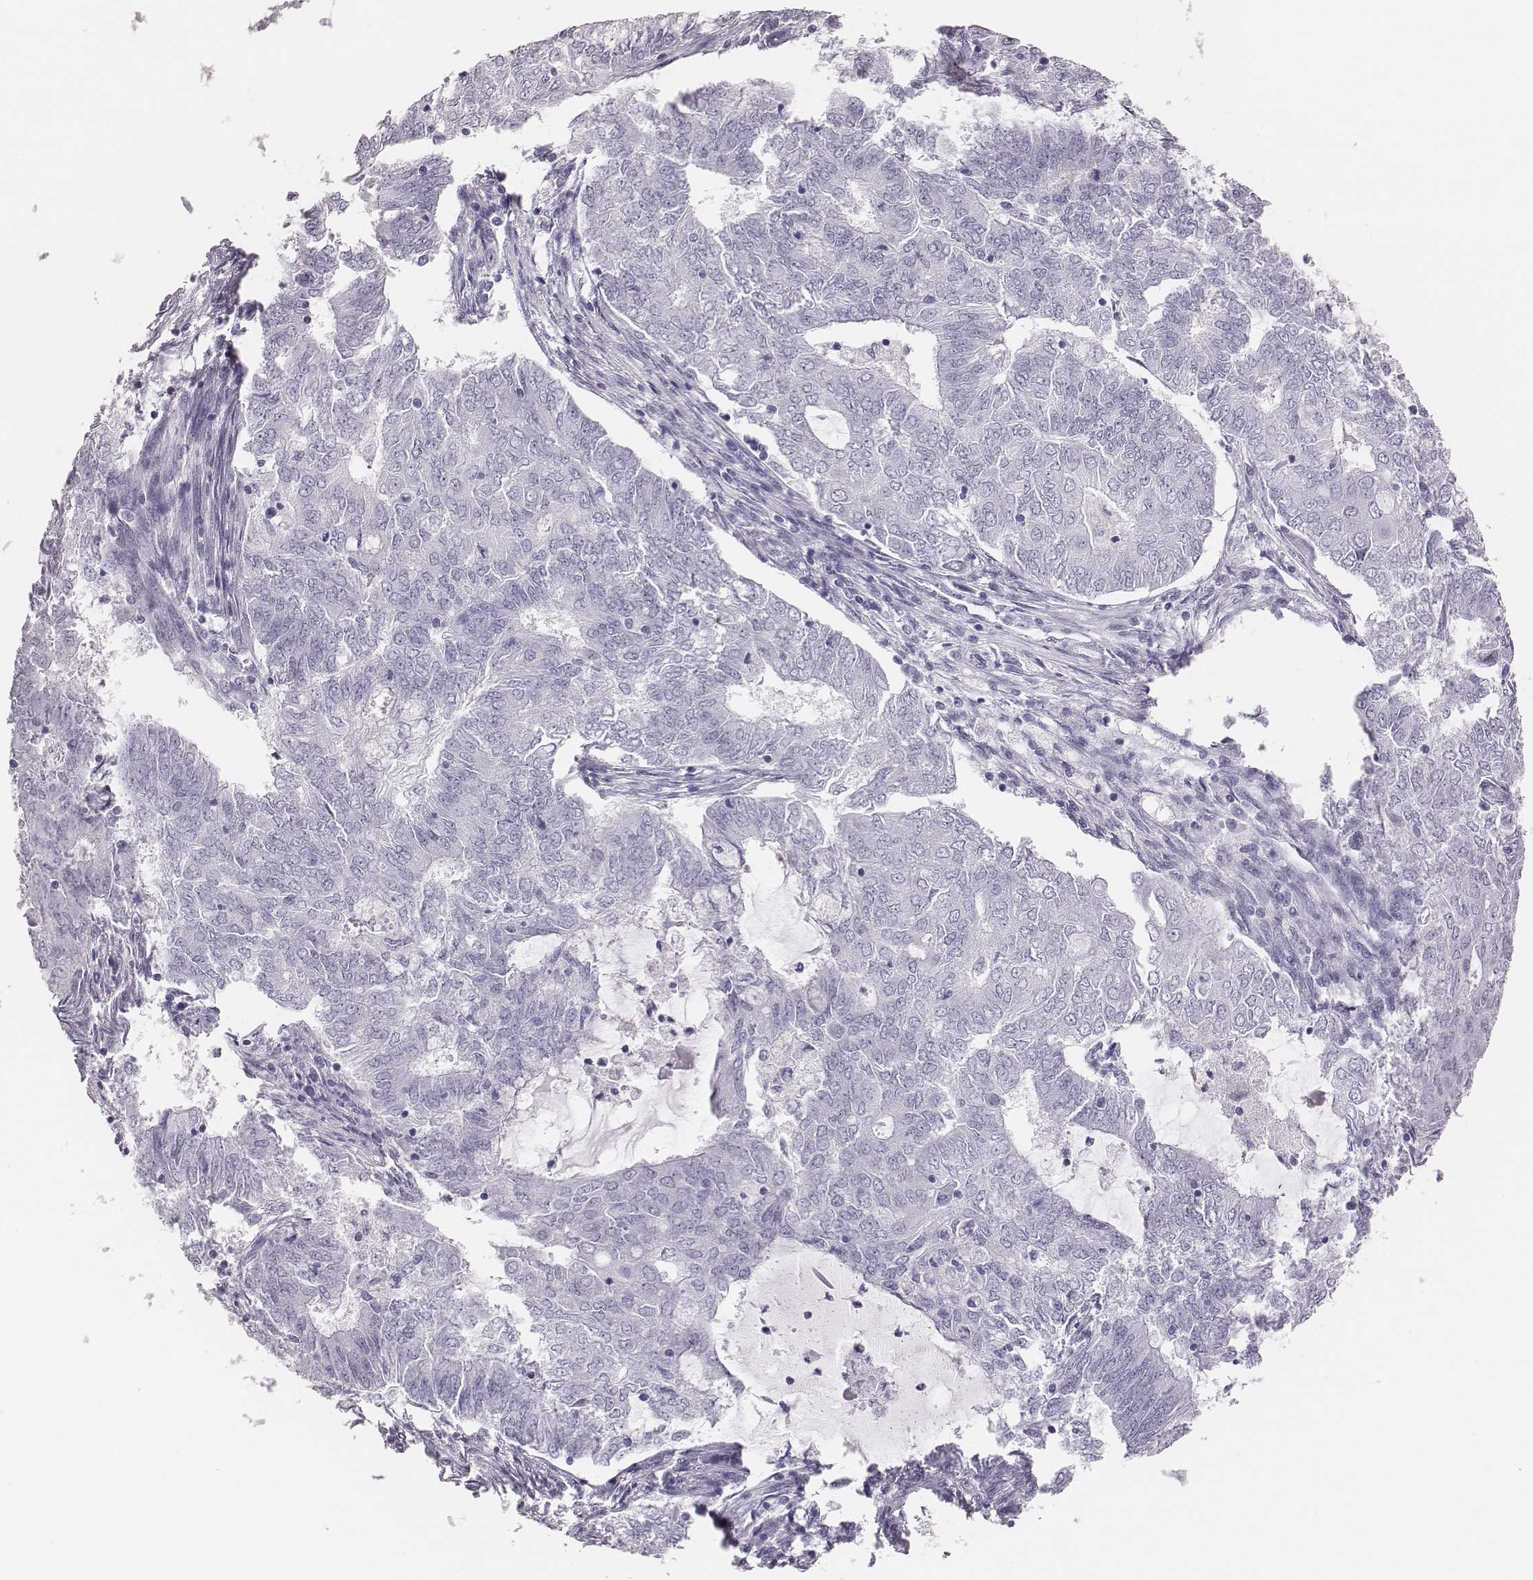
{"staining": {"intensity": "negative", "quantity": "none", "location": "none"}, "tissue": "endometrial cancer", "cell_type": "Tumor cells", "image_type": "cancer", "snomed": [{"axis": "morphology", "description": "Adenocarcinoma, NOS"}, {"axis": "topography", "description": "Endometrium"}], "caption": "High magnification brightfield microscopy of endometrial cancer (adenocarcinoma) stained with DAB (brown) and counterstained with hematoxylin (blue): tumor cells show no significant expression.", "gene": "H1-6", "patient": {"sex": "female", "age": 62}}